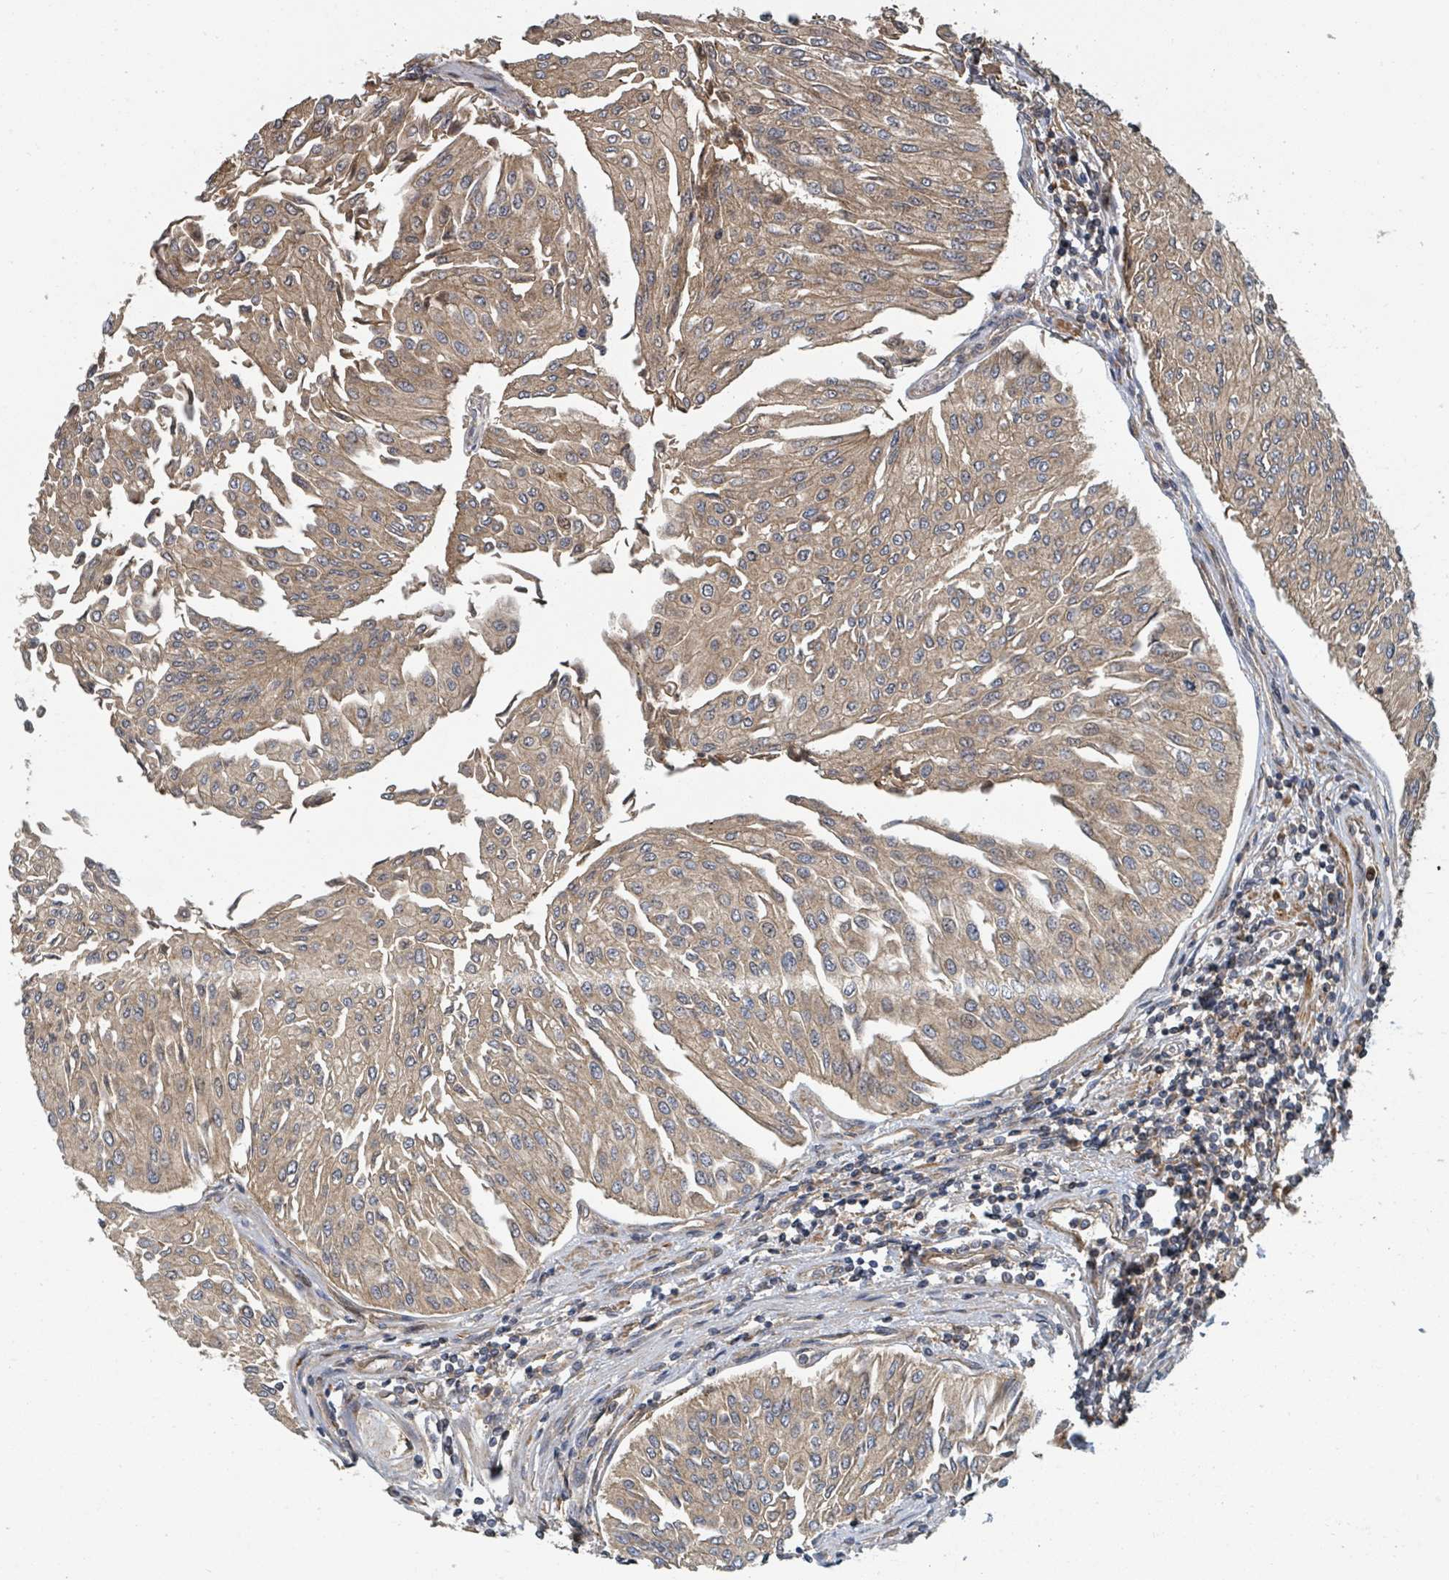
{"staining": {"intensity": "weak", "quantity": ">75%", "location": "cytoplasmic/membranous"}, "tissue": "urothelial cancer", "cell_type": "Tumor cells", "image_type": "cancer", "snomed": [{"axis": "morphology", "description": "Urothelial carcinoma, Low grade"}, {"axis": "topography", "description": "Urinary bladder"}], "caption": "Approximately >75% of tumor cells in human low-grade urothelial carcinoma demonstrate weak cytoplasmic/membranous protein expression as visualized by brown immunohistochemical staining.", "gene": "DPM1", "patient": {"sex": "male", "age": 67}}